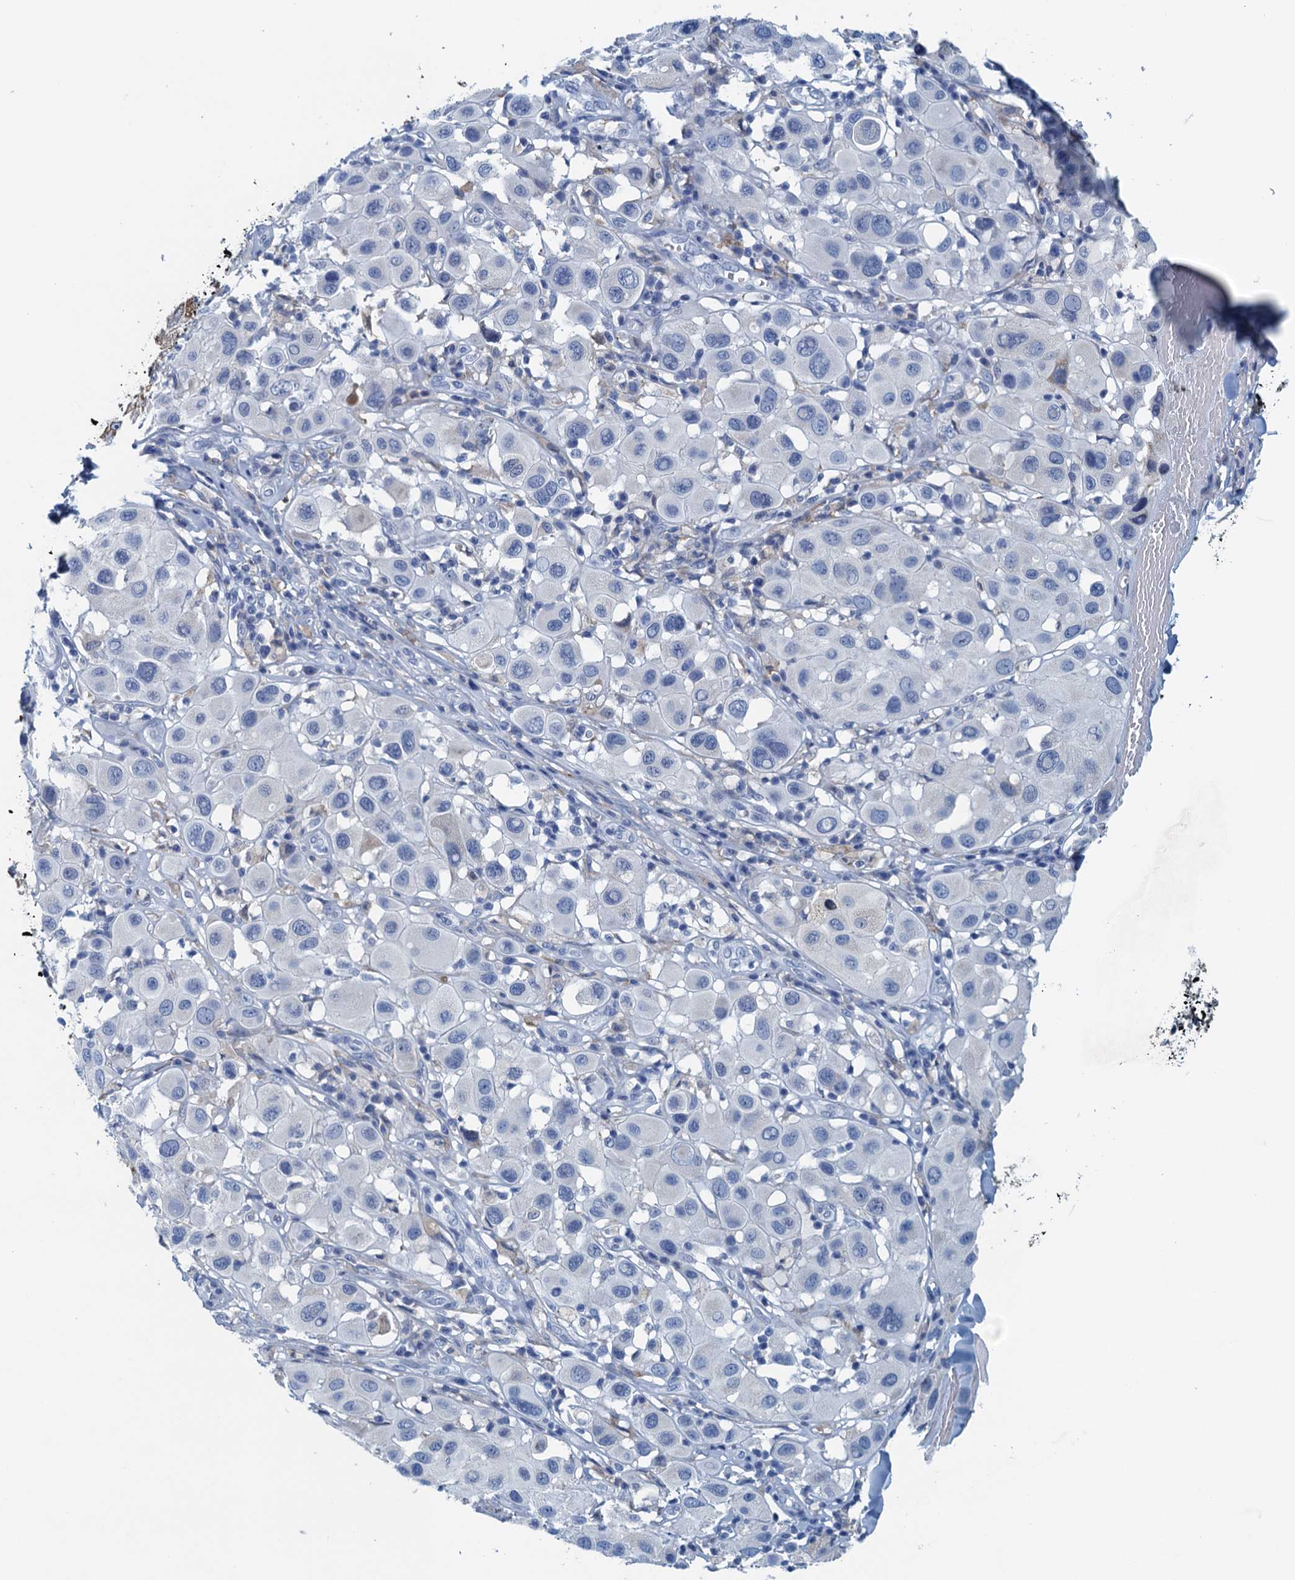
{"staining": {"intensity": "negative", "quantity": "none", "location": "none"}, "tissue": "melanoma", "cell_type": "Tumor cells", "image_type": "cancer", "snomed": [{"axis": "morphology", "description": "Malignant melanoma, Metastatic site"}, {"axis": "topography", "description": "Skin"}], "caption": "Immunohistochemistry of melanoma demonstrates no positivity in tumor cells. (Immunohistochemistry, brightfield microscopy, high magnification).", "gene": "C10orf88", "patient": {"sex": "male", "age": 41}}